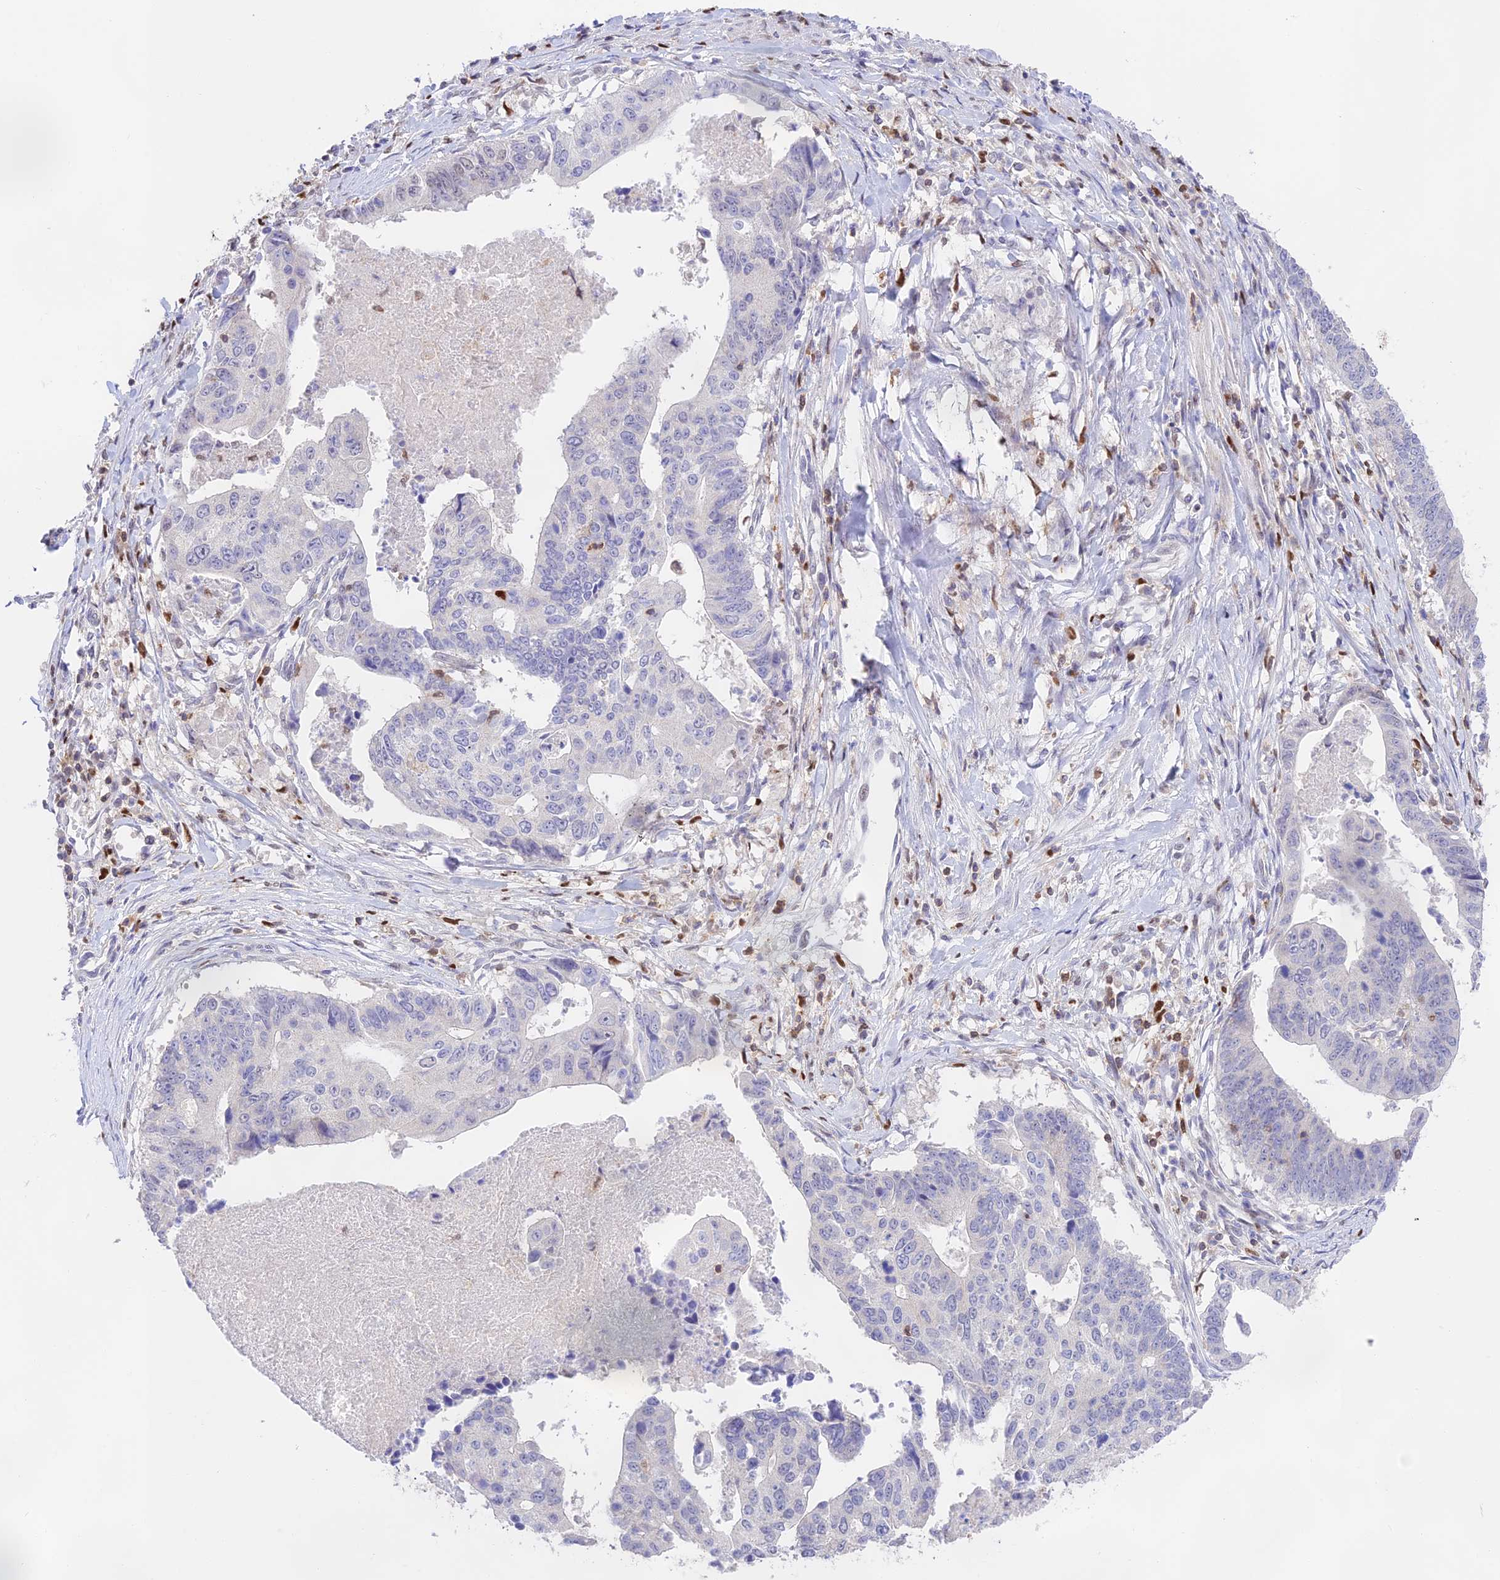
{"staining": {"intensity": "negative", "quantity": "none", "location": "none"}, "tissue": "stomach cancer", "cell_type": "Tumor cells", "image_type": "cancer", "snomed": [{"axis": "morphology", "description": "Adenocarcinoma, NOS"}, {"axis": "topography", "description": "Stomach"}], "caption": "IHC photomicrograph of neoplastic tissue: human stomach cancer (adenocarcinoma) stained with DAB (3,3'-diaminobenzidine) demonstrates no significant protein expression in tumor cells.", "gene": "DENND1C", "patient": {"sex": "male", "age": 59}}